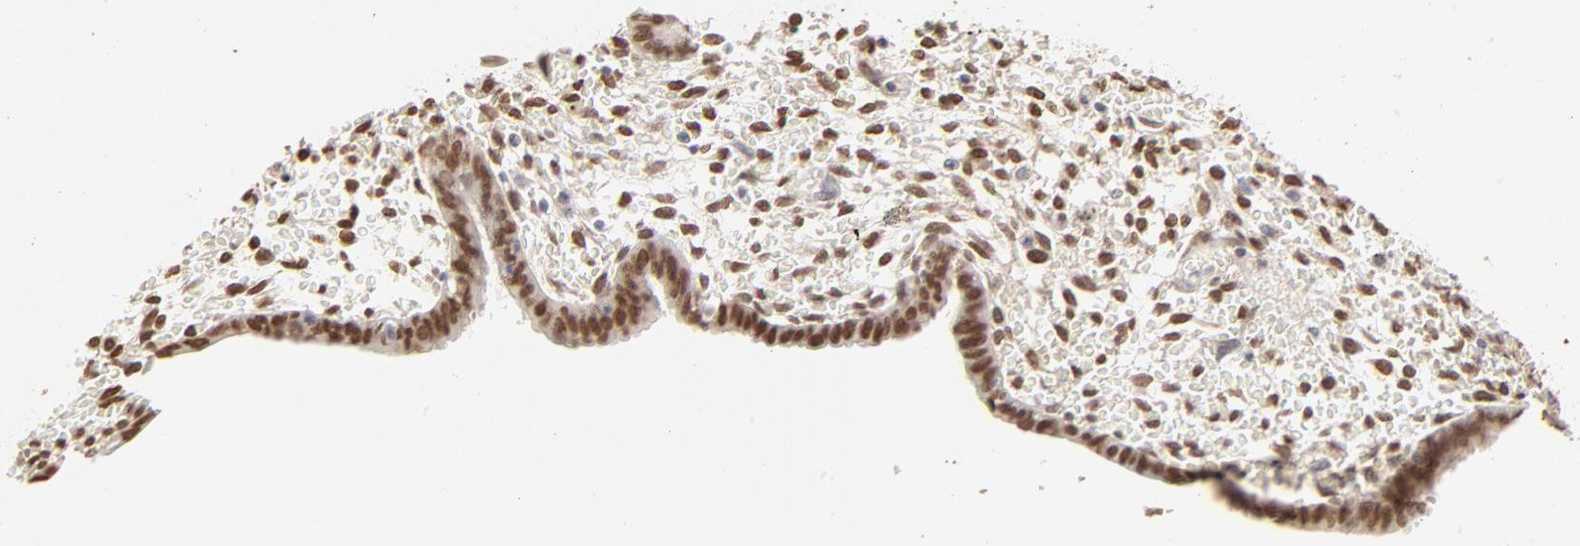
{"staining": {"intensity": "moderate", "quantity": ">75%", "location": "nuclear"}, "tissue": "endometrium", "cell_type": "Cells in endometrial stroma", "image_type": "normal", "snomed": [{"axis": "morphology", "description": "Normal tissue, NOS"}, {"axis": "topography", "description": "Endometrium"}], "caption": "A brown stain labels moderate nuclear positivity of a protein in cells in endometrial stroma of benign endometrium. Using DAB (3,3'-diaminobenzidine) (brown) and hematoxylin (blue) stains, captured at high magnification using brightfield microscopy.", "gene": "PBX1", "patient": {"sex": "female", "age": 42}}